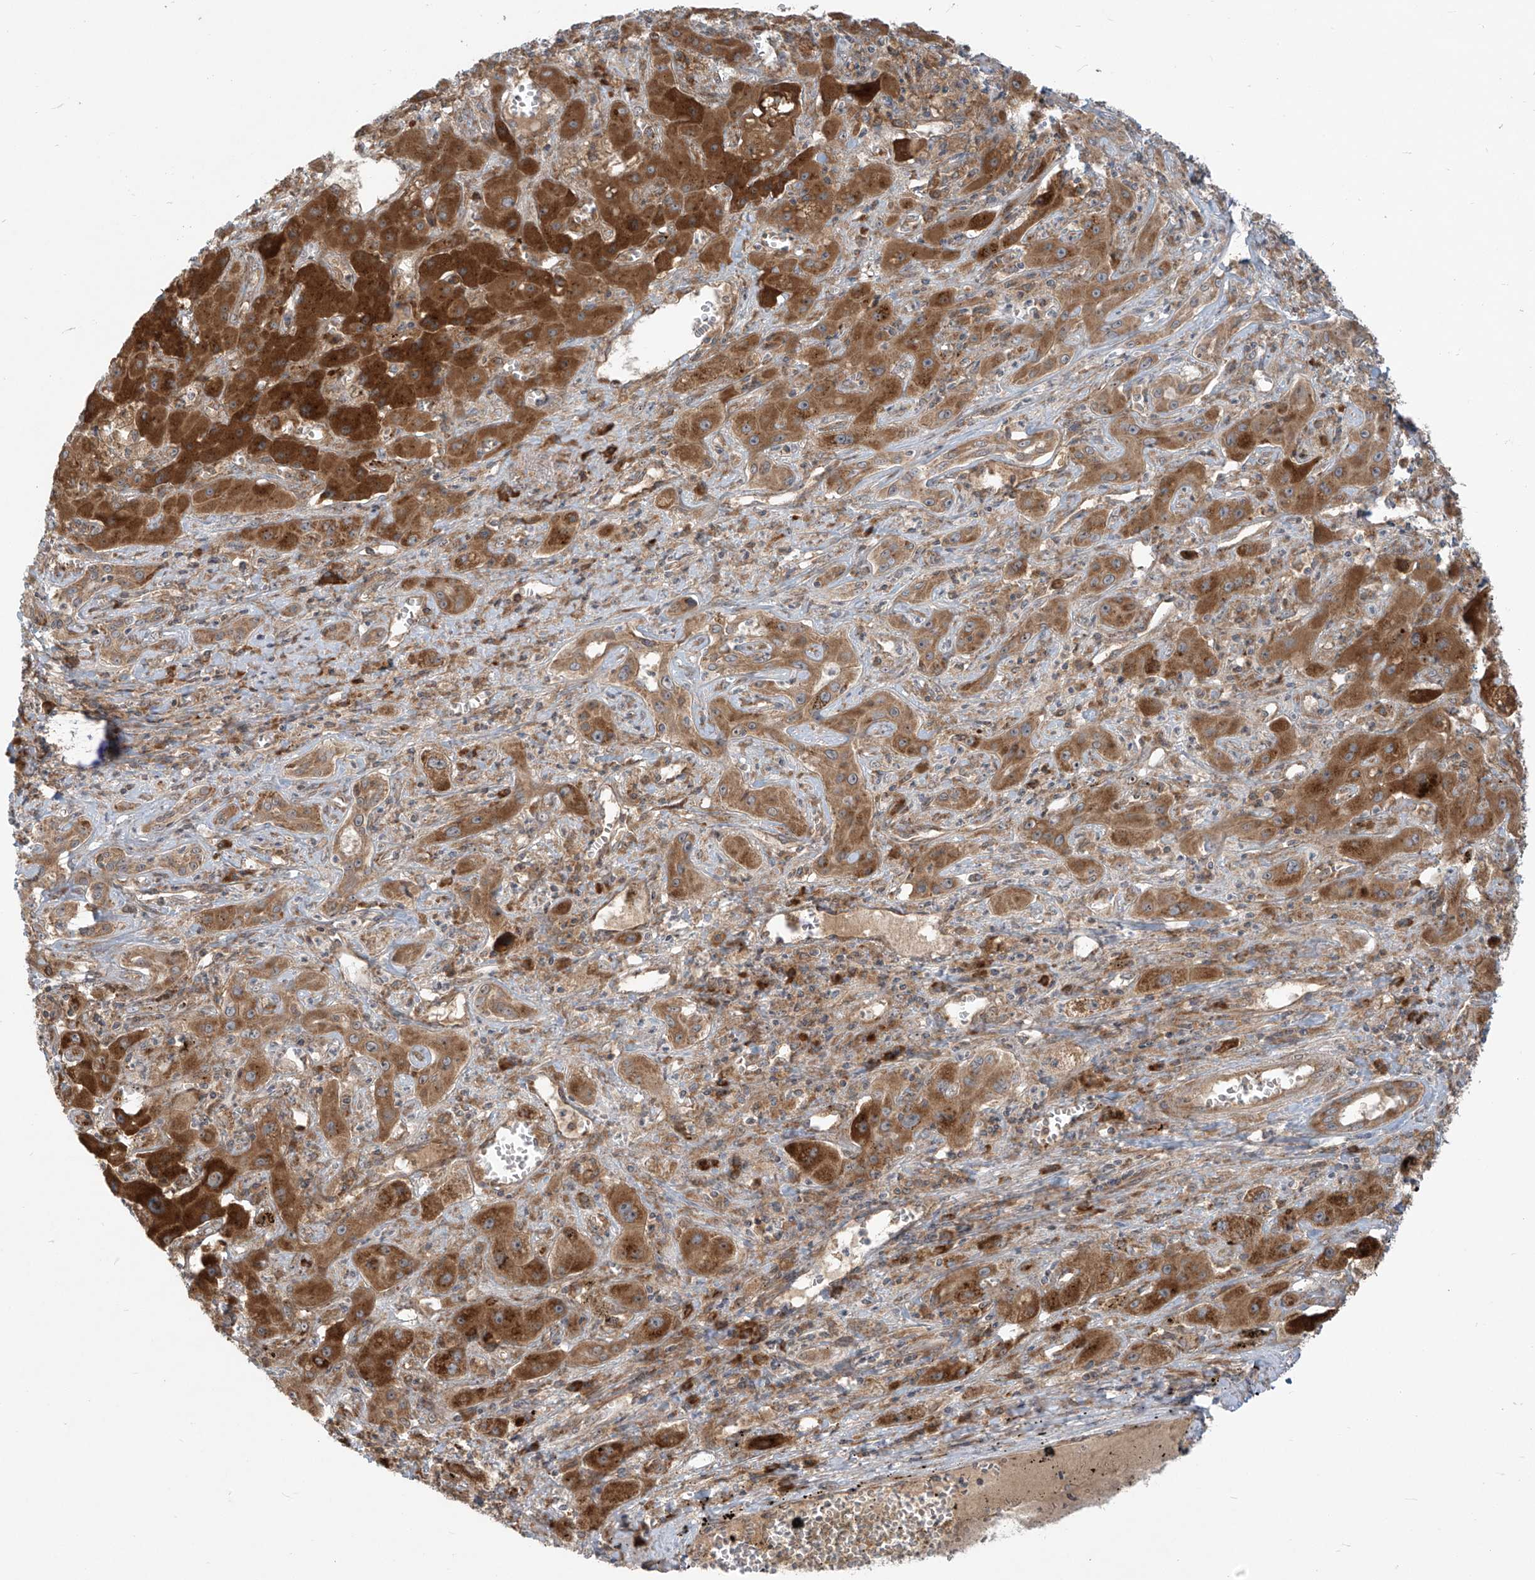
{"staining": {"intensity": "strong", "quantity": ">75%", "location": "cytoplasmic/membranous"}, "tissue": "liver cancer", "cell_type": "Tumor cells", "image_type": "cancer", "snomed": [{"axis": "morphology", "description": "Cholangiocarcinoma"}, {"axis": "topography", "description": "Liver"}], "caption": "Protein expression analysis of human cholangiocarcinoma (liver) reveals strong cytoplasmic/membranous staining in approximately >75% of tumor cells.", "gene": "KATNIP", "patient": {"sex": "male", "age": 67}}